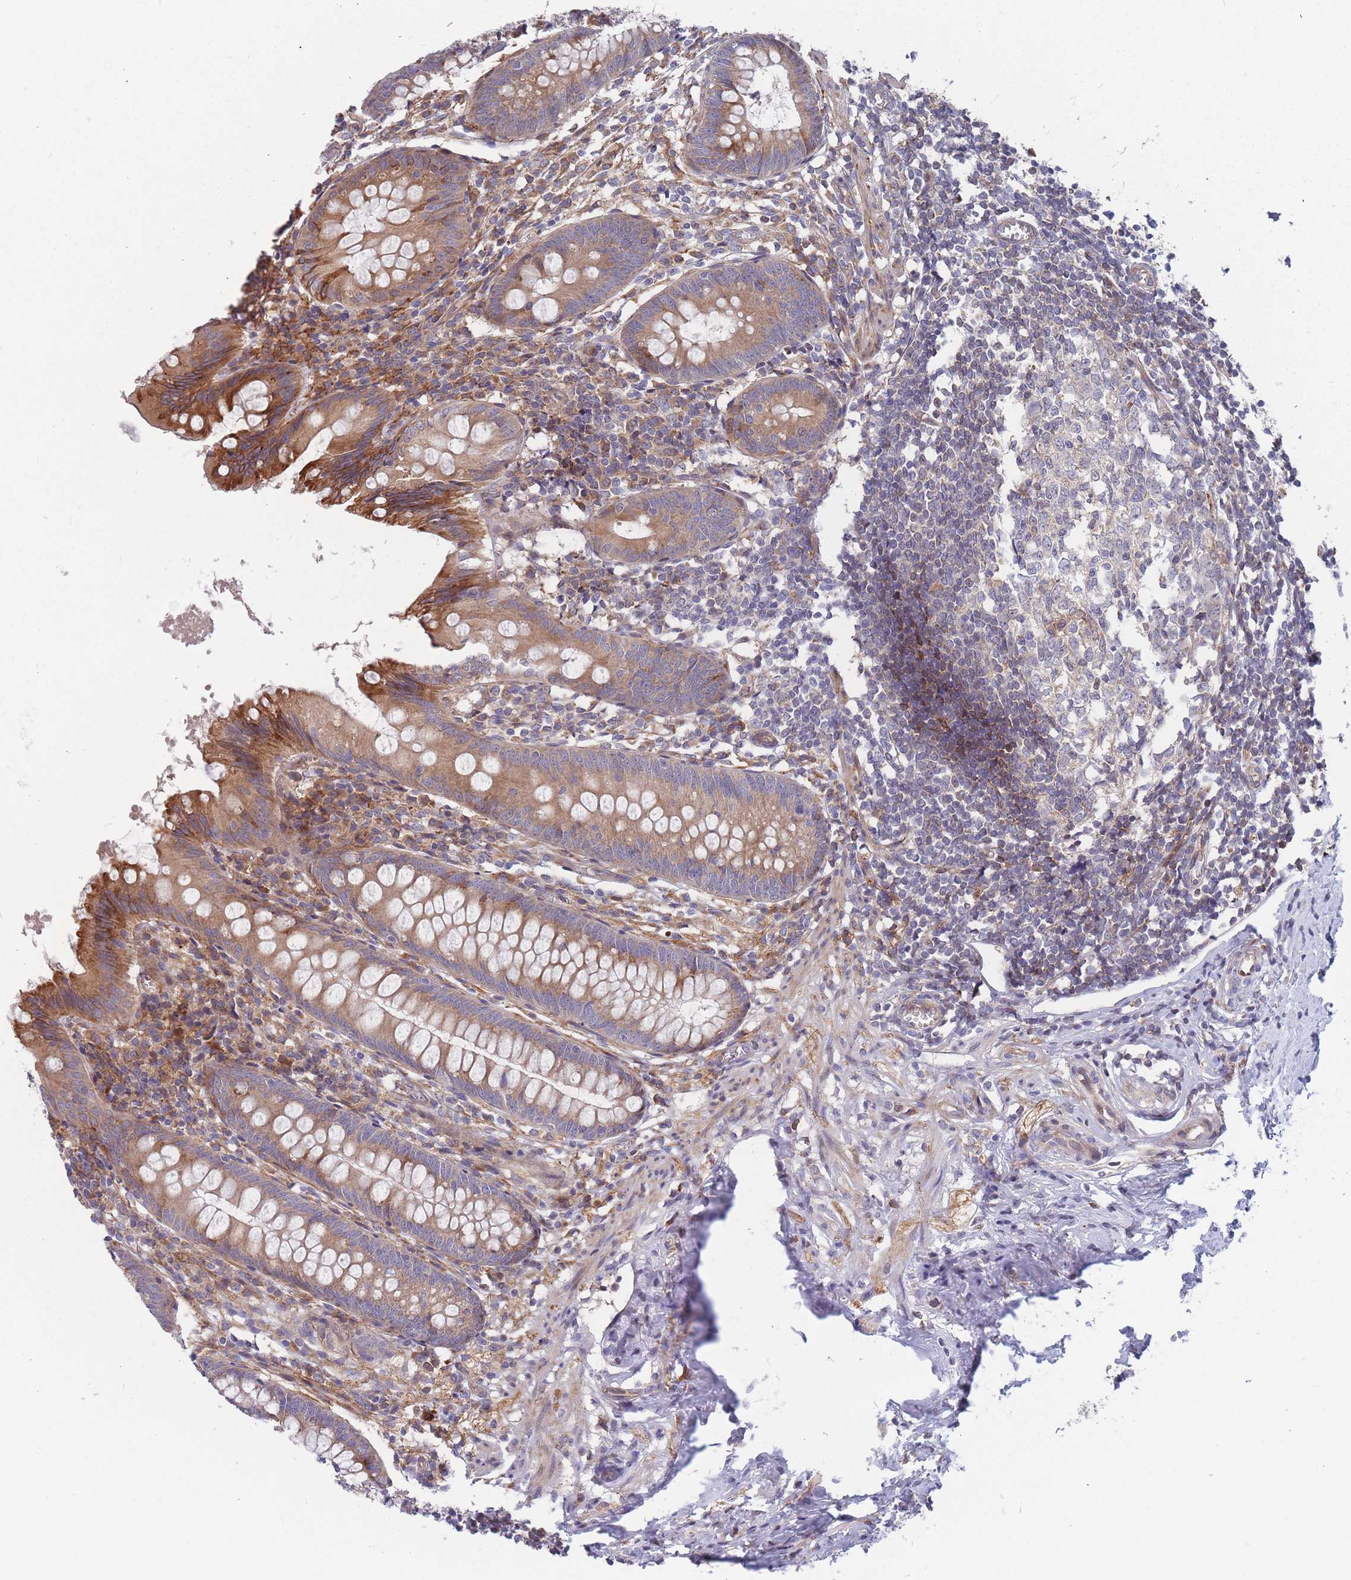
{"staining": {"intensity": "moderate", "quantity": ">75%", "location": "cytoplasmic/membranous"}, "tissue": "appendix", "cell_type": "Glandular cells", "image_type": "normal", "snomed": [{"axis": "morphology", "description": "Normal tissue, NOS"}, {"axis": "topography", "description": "Appendix"}], "caption": "The image displays immunohistochemical staining of normal appendix. There is moderate cytoplasmic/membranous staining is identified in about >75% of glandular cells.", "gene": "TMEM131L", "patient": {"sex": "female", "age": 51}}